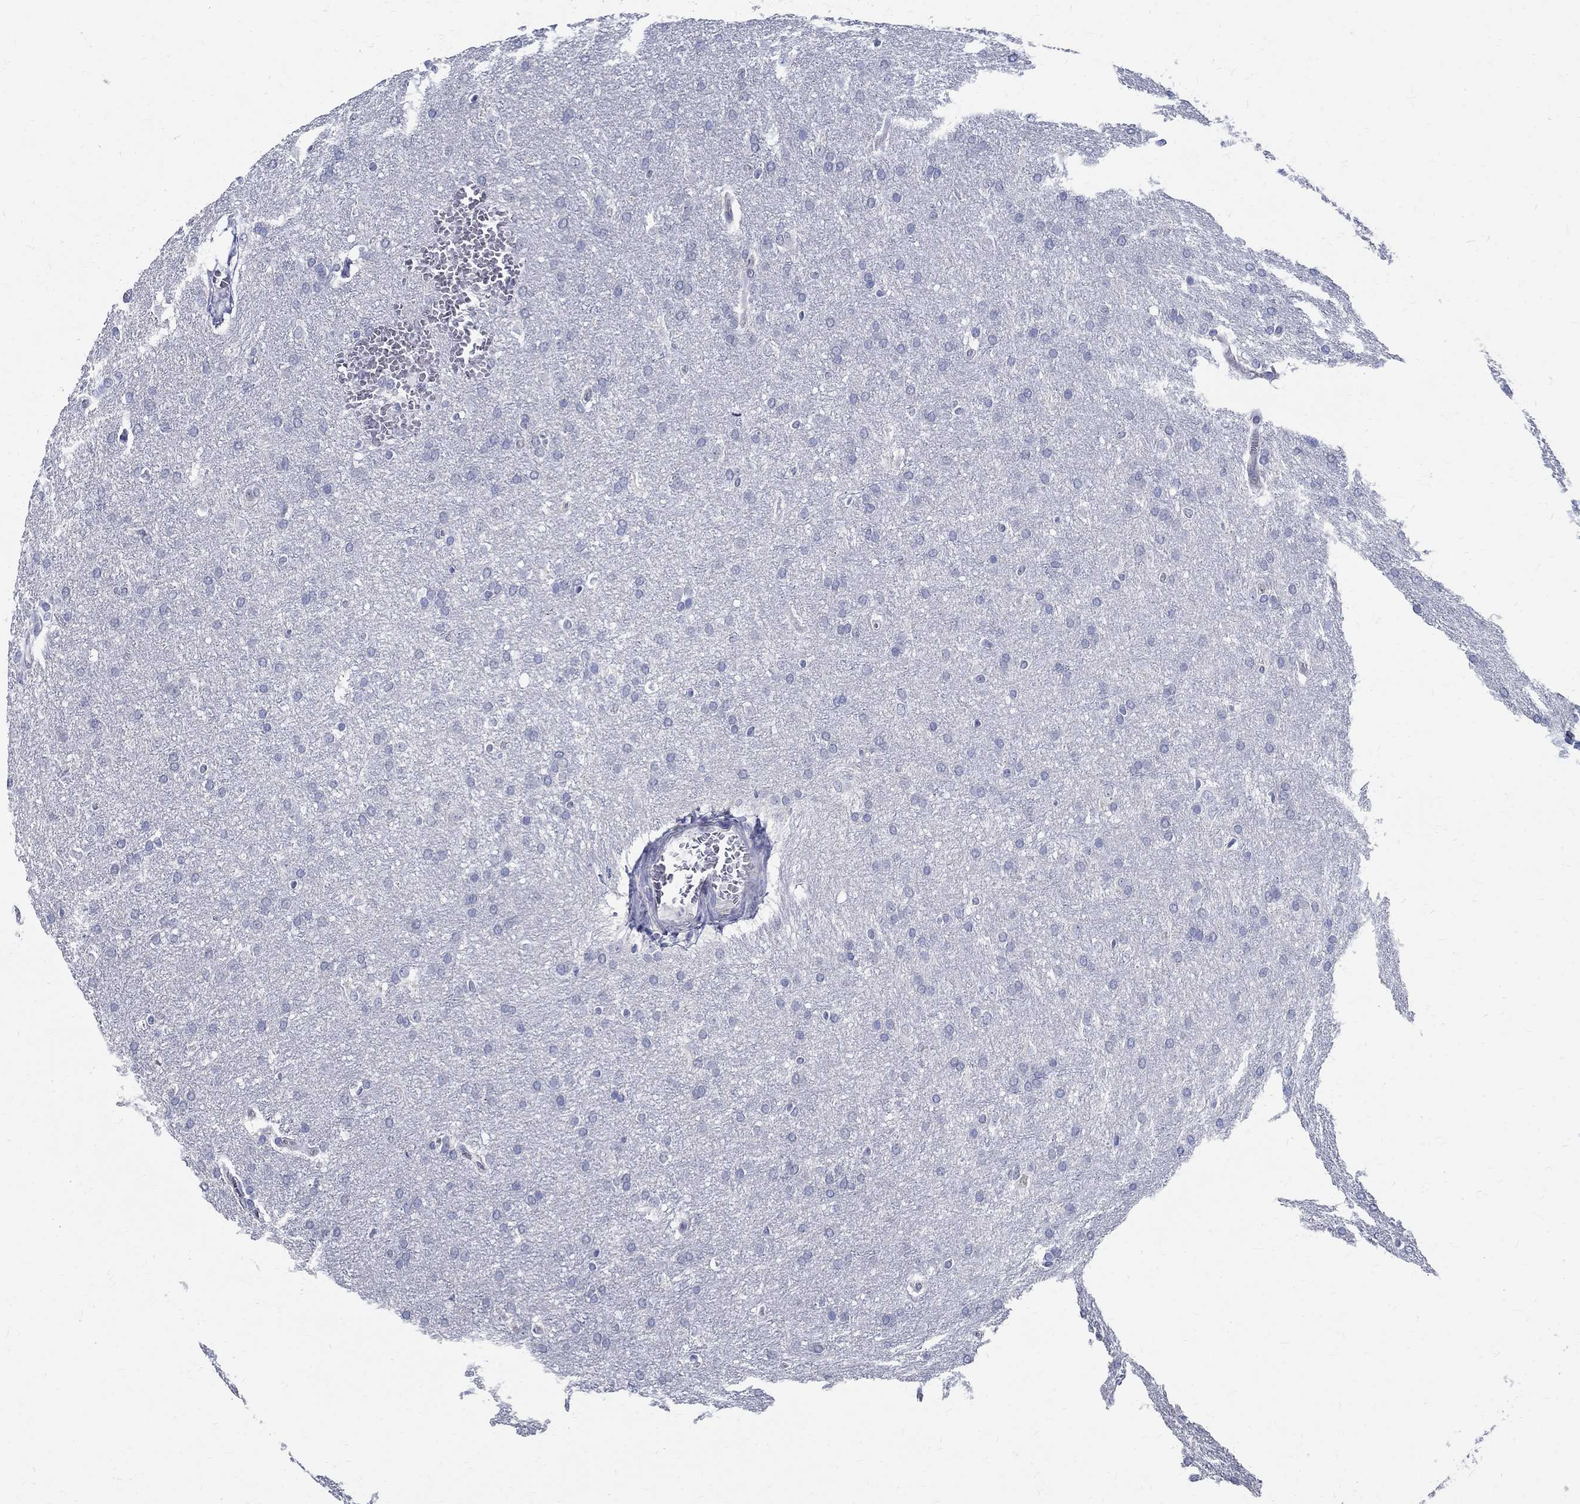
{"staining": {"intensity": "negative", "quantity": "none", "location": "none"}, "tissue": "glioma", "cell_type": "Tumor cells", "image_type": "cancer", "snomed": [{"axis": "morphology", "description": "Glioma, malignant, Low grade"}, {"axis": "topography", "description": "Brain"}], "caption": "The immunohistochemistry (IHC) photomicrograph has no significant positivity in tumor cells of malignant glioma (low-grade) tissue.", "gene": "TSPAN16", "patient": {"sex": "female", "age": 32}}